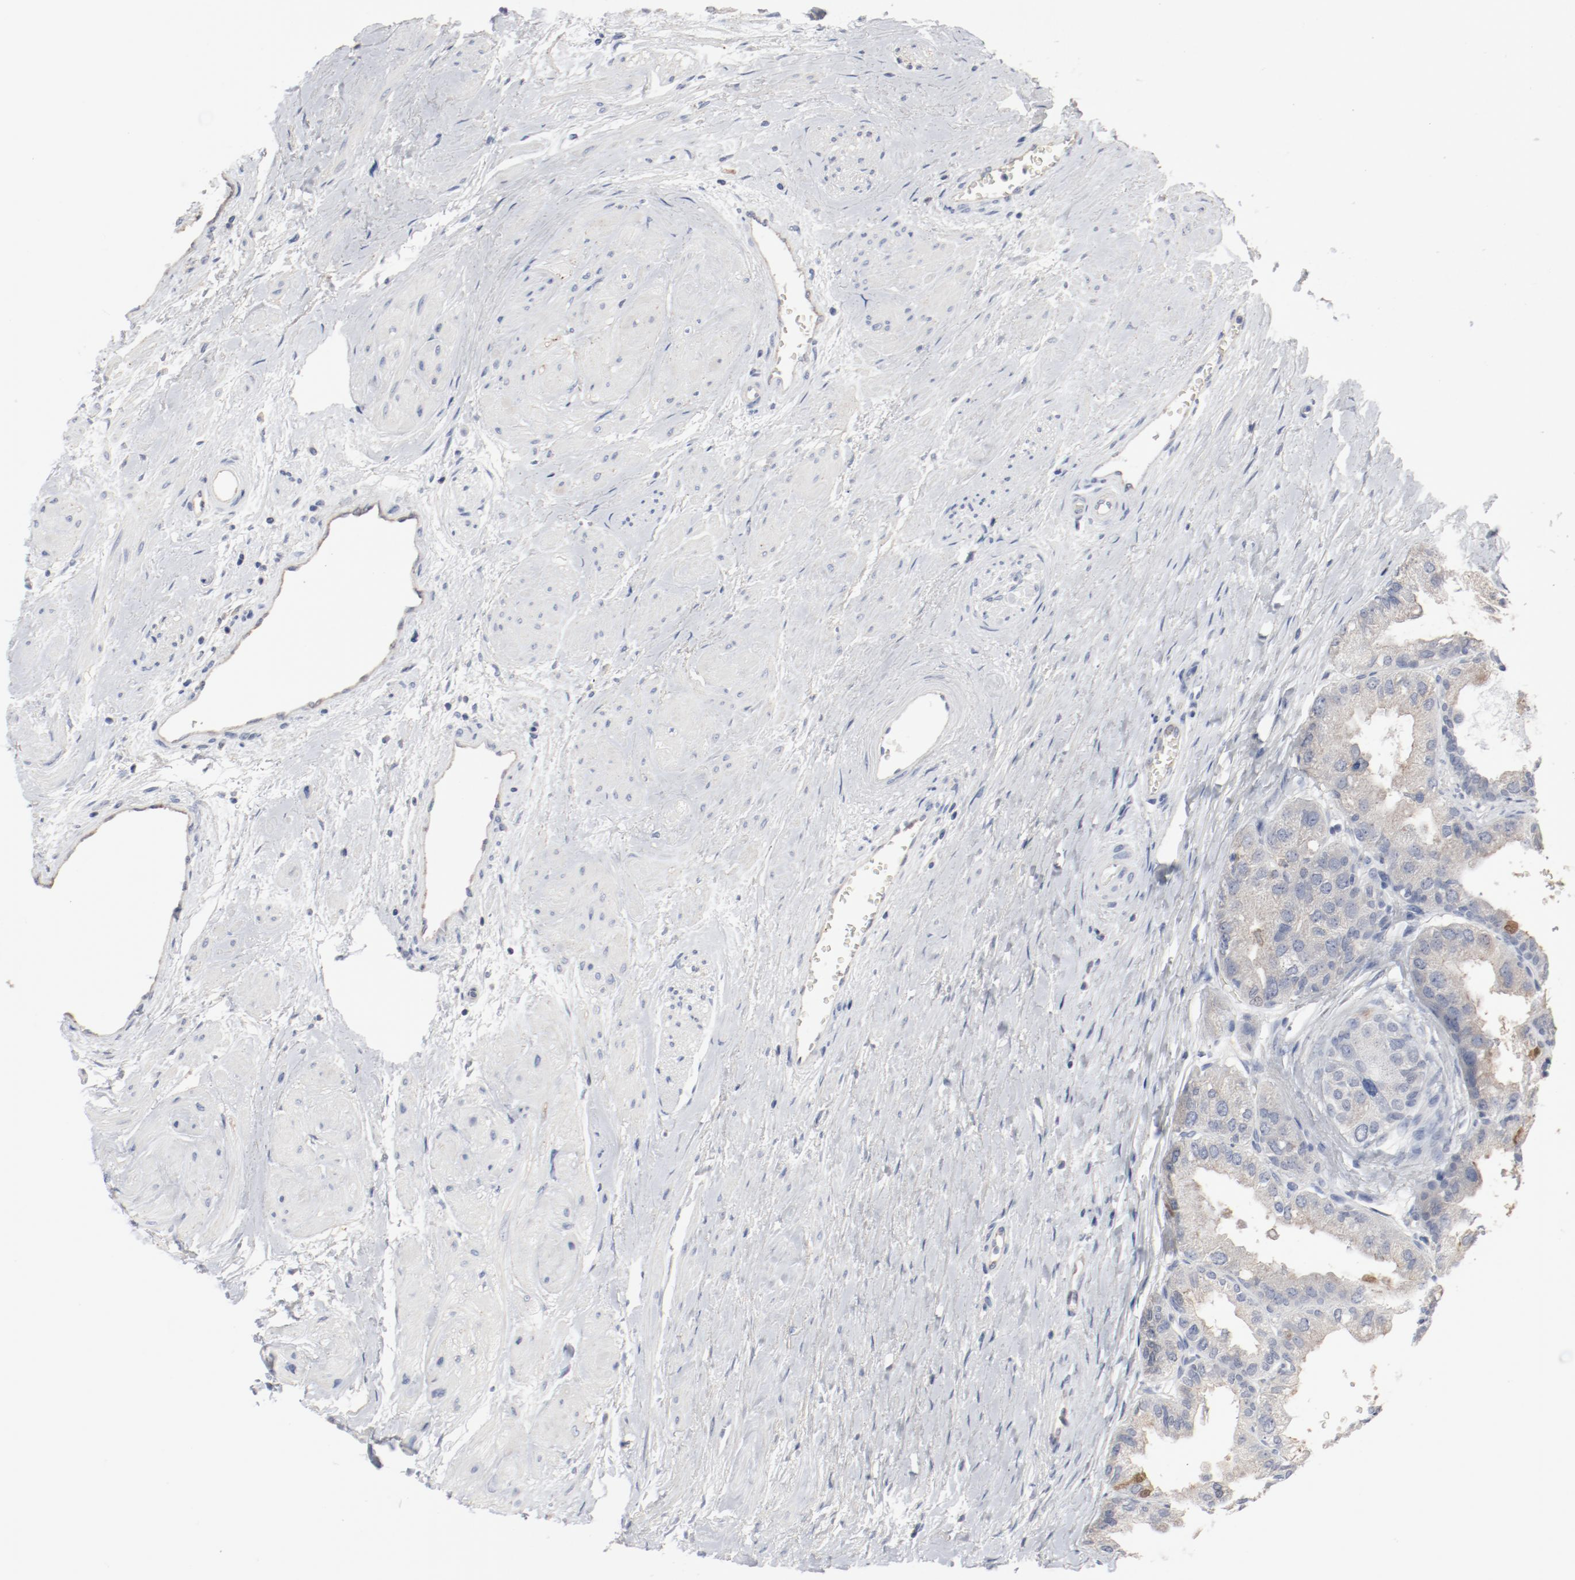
{"staining": {"intensity": "weak", "quantity": ">75%", "location": "cytoplasmic/membranous"}, "tissue": "prostate", "cell_type": "Glandular cells", "image_type": "normal", "snomed": [{"axis": "morphology", "description": "Normal tissue, NOS"}, {"axis": "topography", "description": "Prostate"}], "caption": "A brown stain shows weak cytoplasmic/membranous staining of a protein in glandular cells of normal human prostate. Immunohistochemistry (ihc) stains the protein of interest in brown and the nuclei are stained blue.", "gene": "CDK1", "patient": {"sex": "male", "age": 60}}